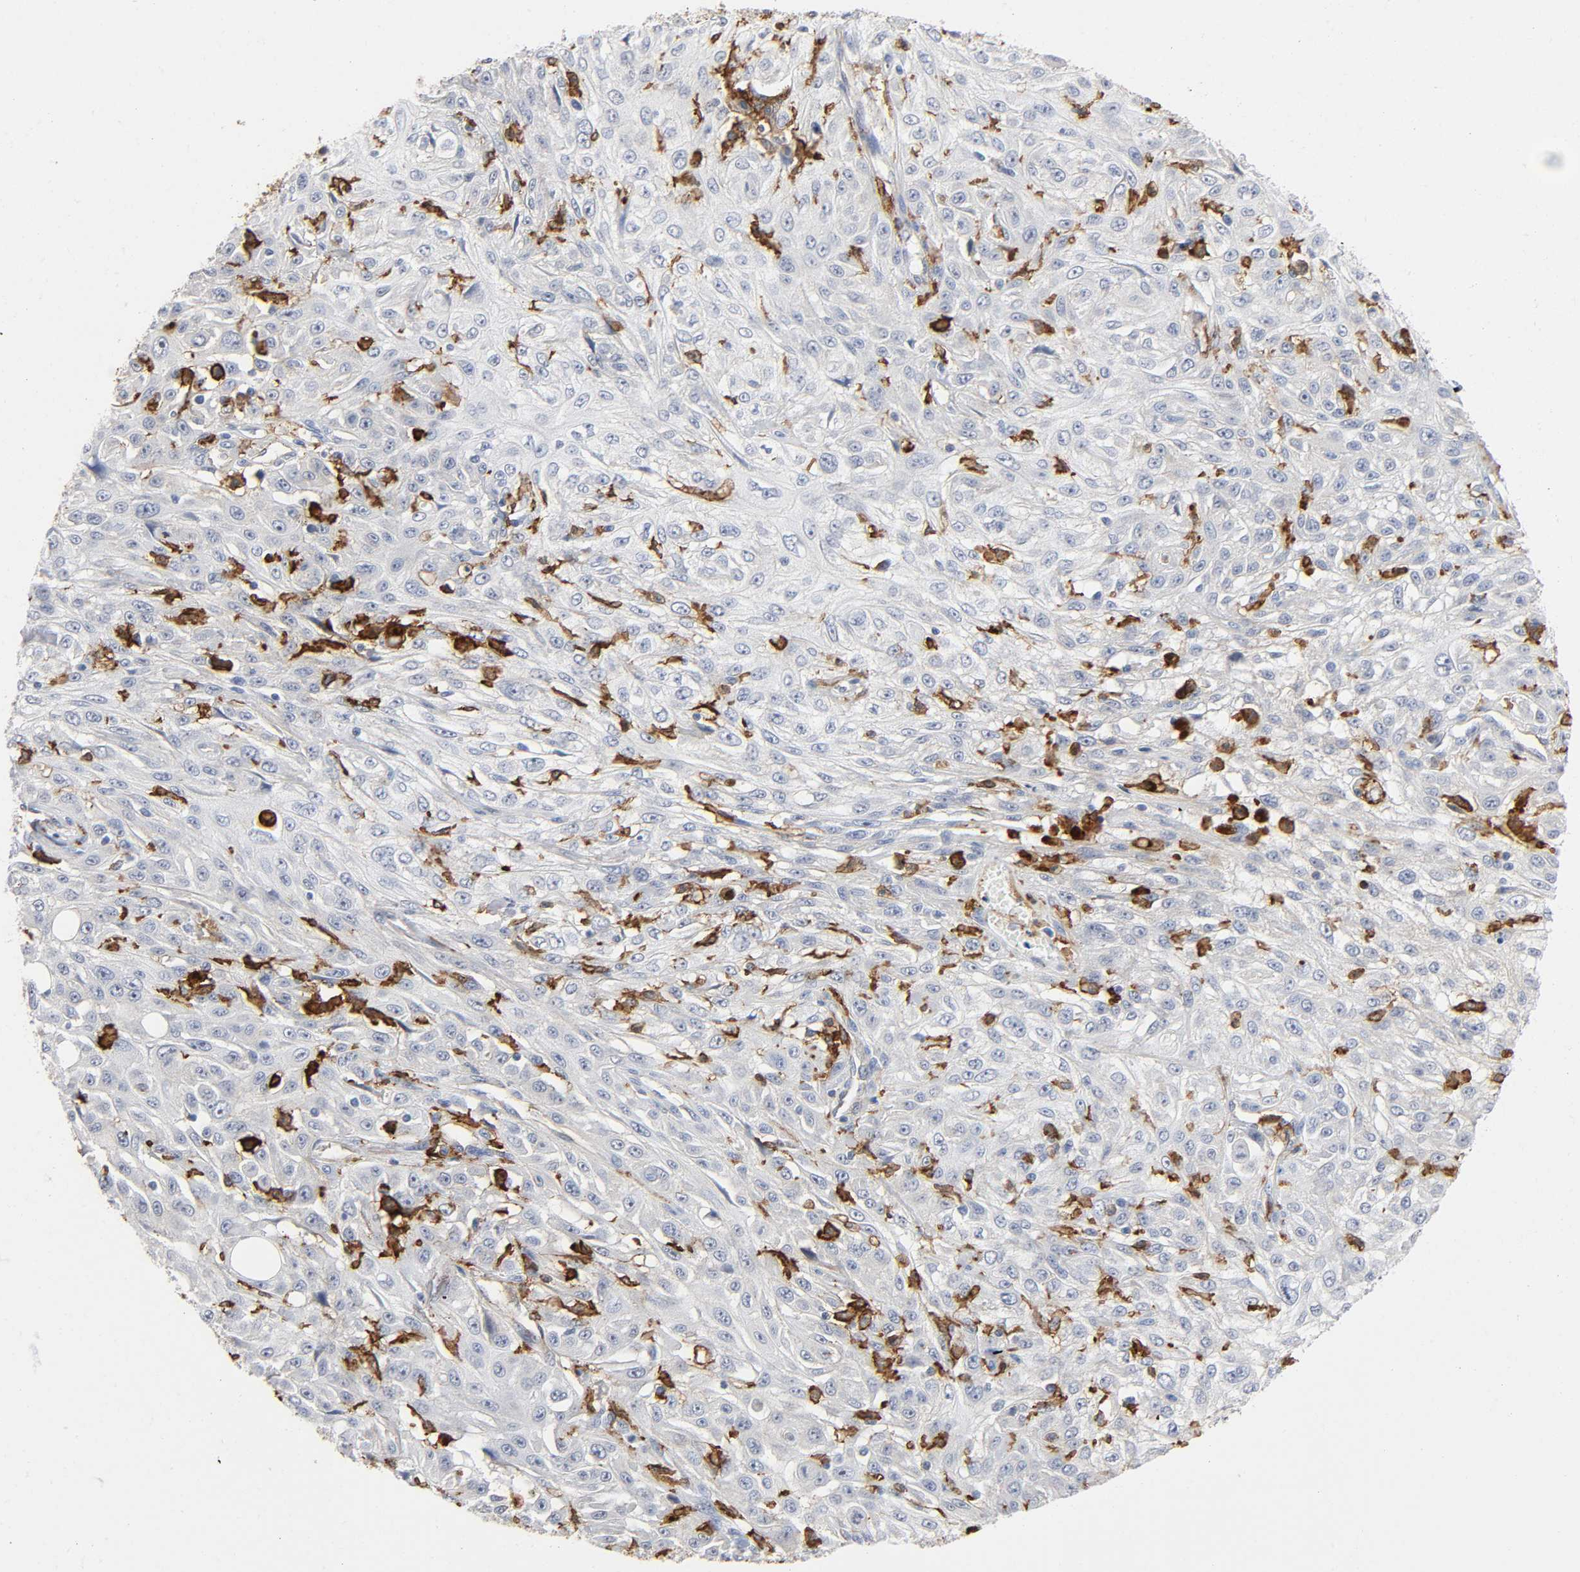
{"staining": {"intensity": "negative", "quantity": "none", "location": "none"}, "tissue": "skin cancer", "cell_type": "Tumor cells", "image_type": "cancer", "snomed": [{"axis": "morphology", "description": "Squamous cell carcinoma, NOS"}, {"axis": "topography", "description": "Skin"}], "caption": "There is no significant expression in tumor cells of squamous cell carcinoma (skin).", "gene": "LYN", "patient": {"sex": "male", "age": 75}}